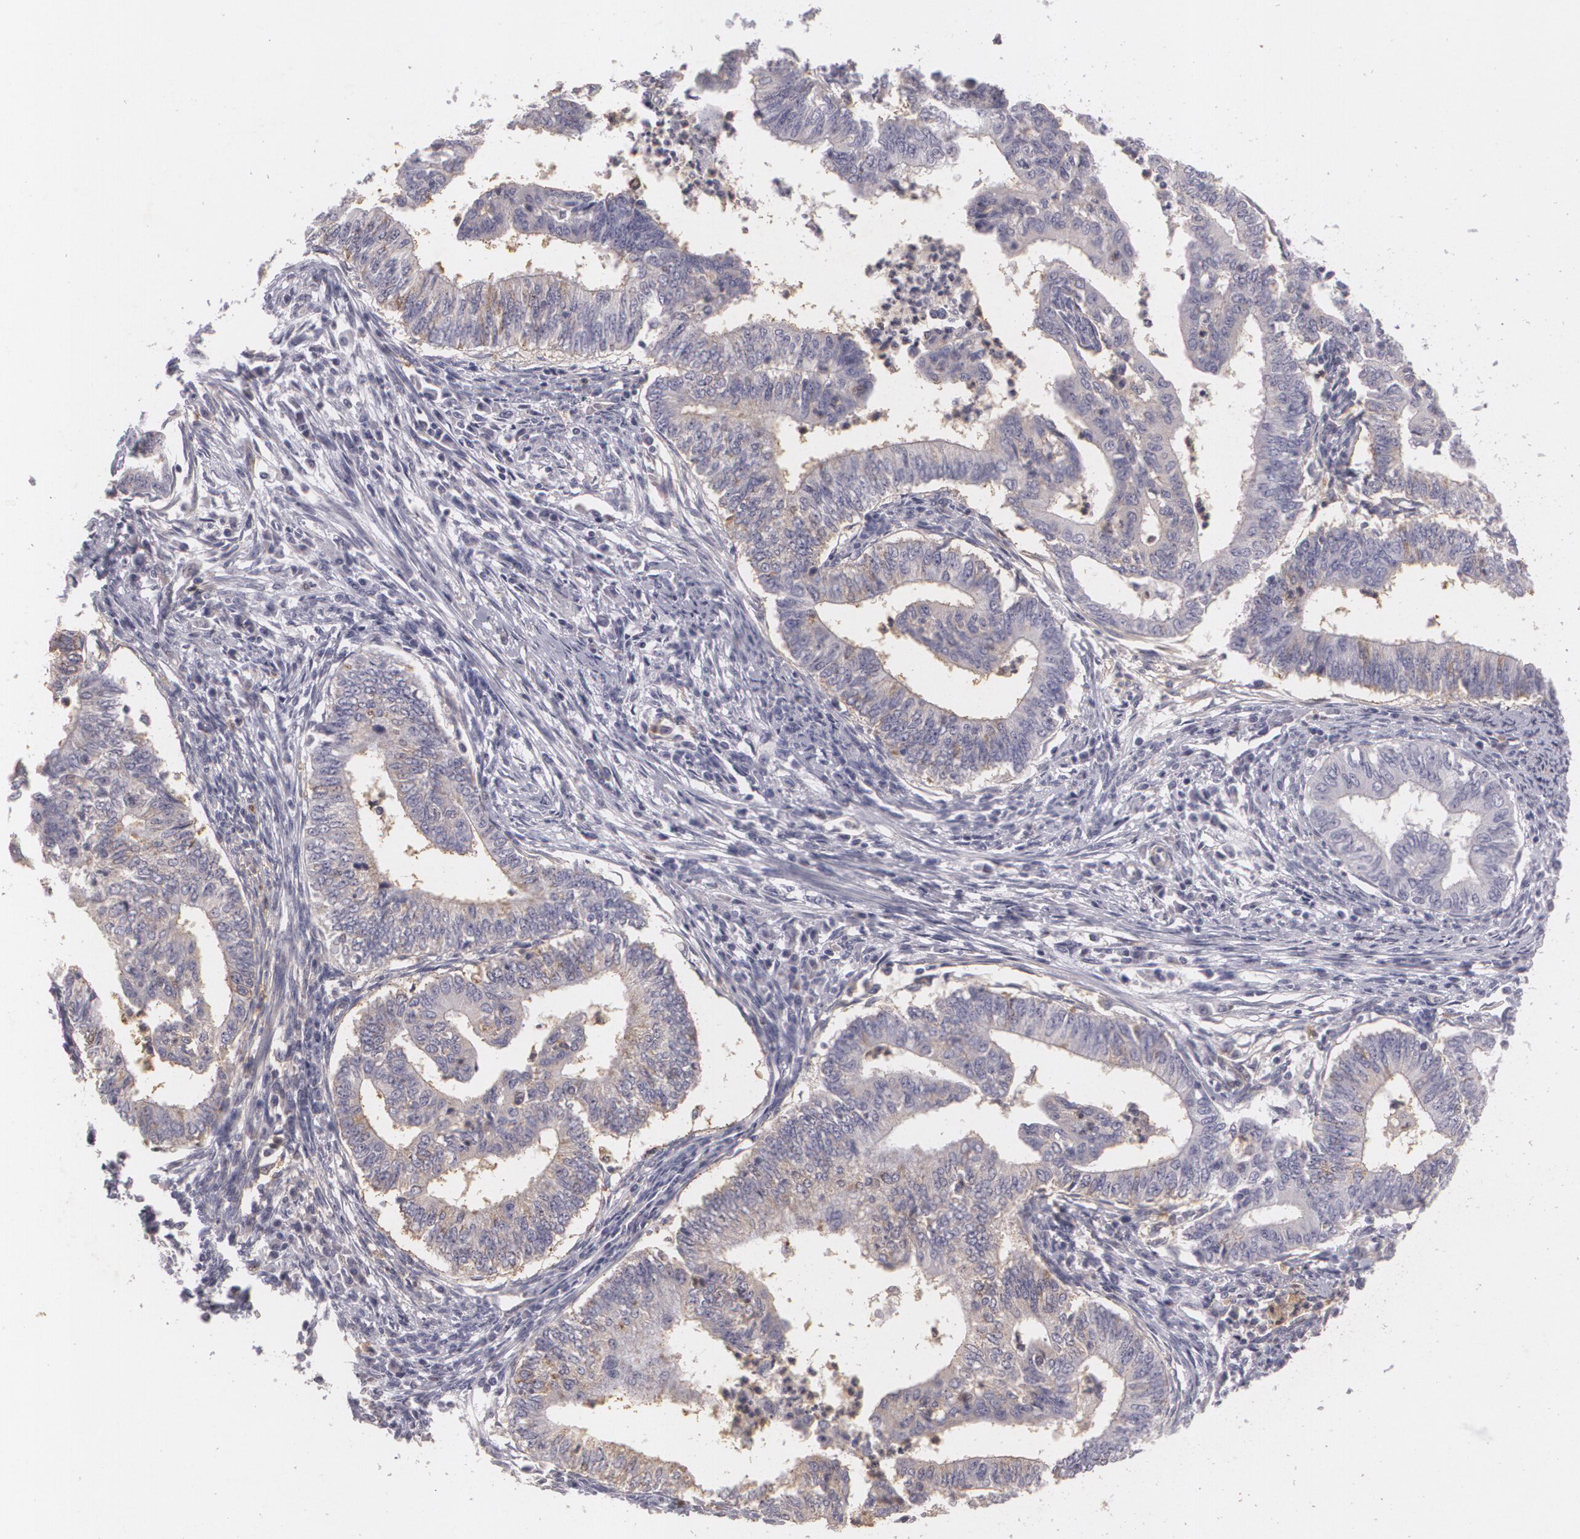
{"staining": {"intensity": "weak", "quantity": ">75%", "location": "cytoplasmic/membranous"}, "tissue": "endometrial cancer", "cell_type": "Tumor cells", "image_type": "cancer", "snomed": [{"axis": "morphology", "description": "Adenocarcinoma, NOS"}, {"axis": "topography", "description": "Endometrium"}], "caption": "Weak cytoplasmic/membranous staining is present in approximately >75% of tumor cells in endometrial cancer (adenocarcinoma).", "gene": "KCNA4", "patient": {"sex": "female", "age": 66}}